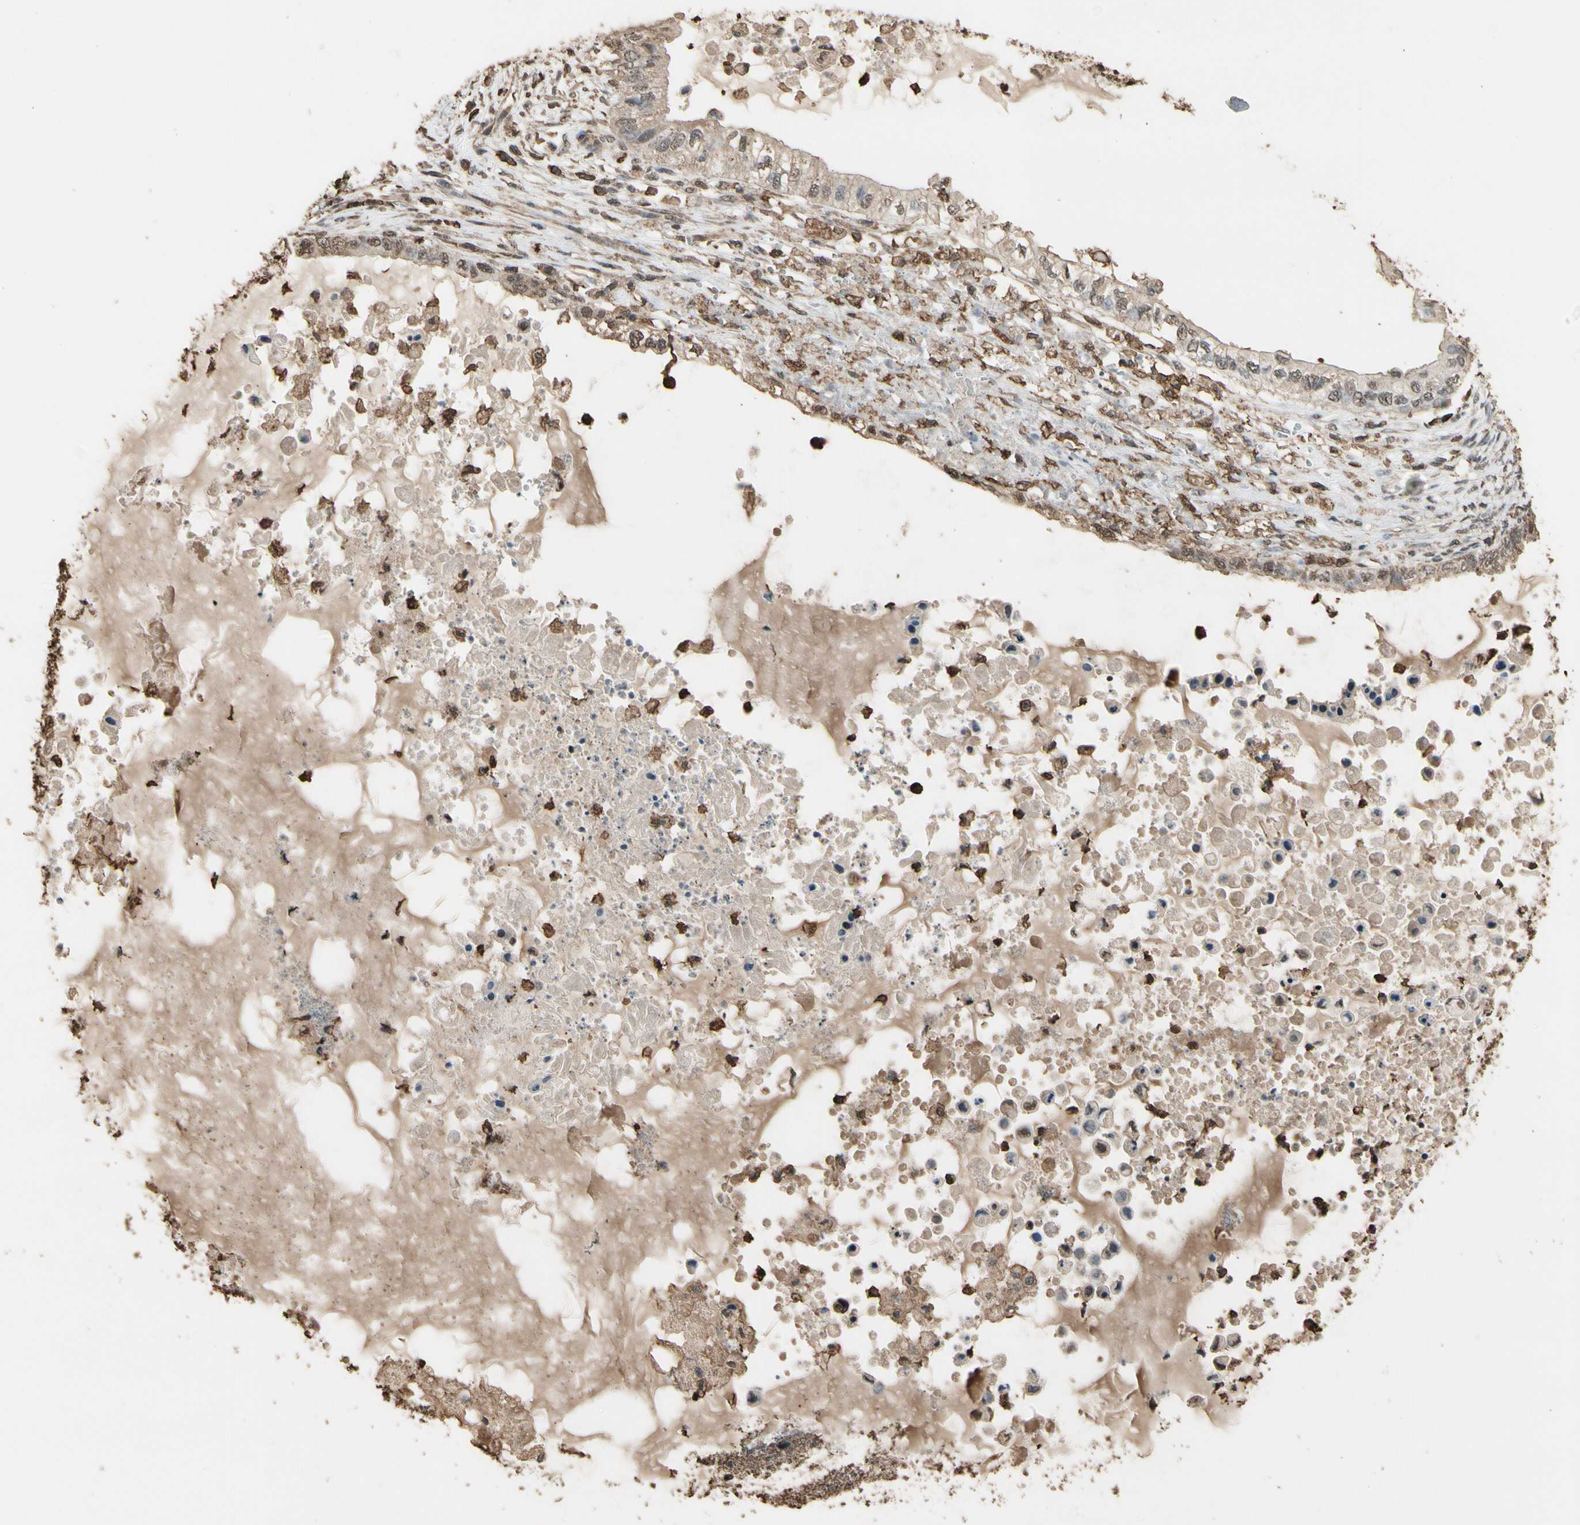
{"staining": {"intensity": "moderate", "quantity": ">75%", "location": "cytoplasmic/membranous,nuclear"}, "tissue": "ovarian cancer", "cell_type": "Tumor cells", "image_type": "cancer", "snomed": [{"axis": "morphology", "description": "Cystadenocarcinoma, mucinous, NOS"}, {"axis": "topography", "description": "Ovary"}], "caption": "A medium amount of moderate cytoplasmic/membranous and nuclear staining is appreciated in approximately >75% of tumor cells in mucinous cystadenocarcinoma (ovarian) tissue.", "gene": "TNFSF13B", "patient": {"sex": "female", "age": 80}}